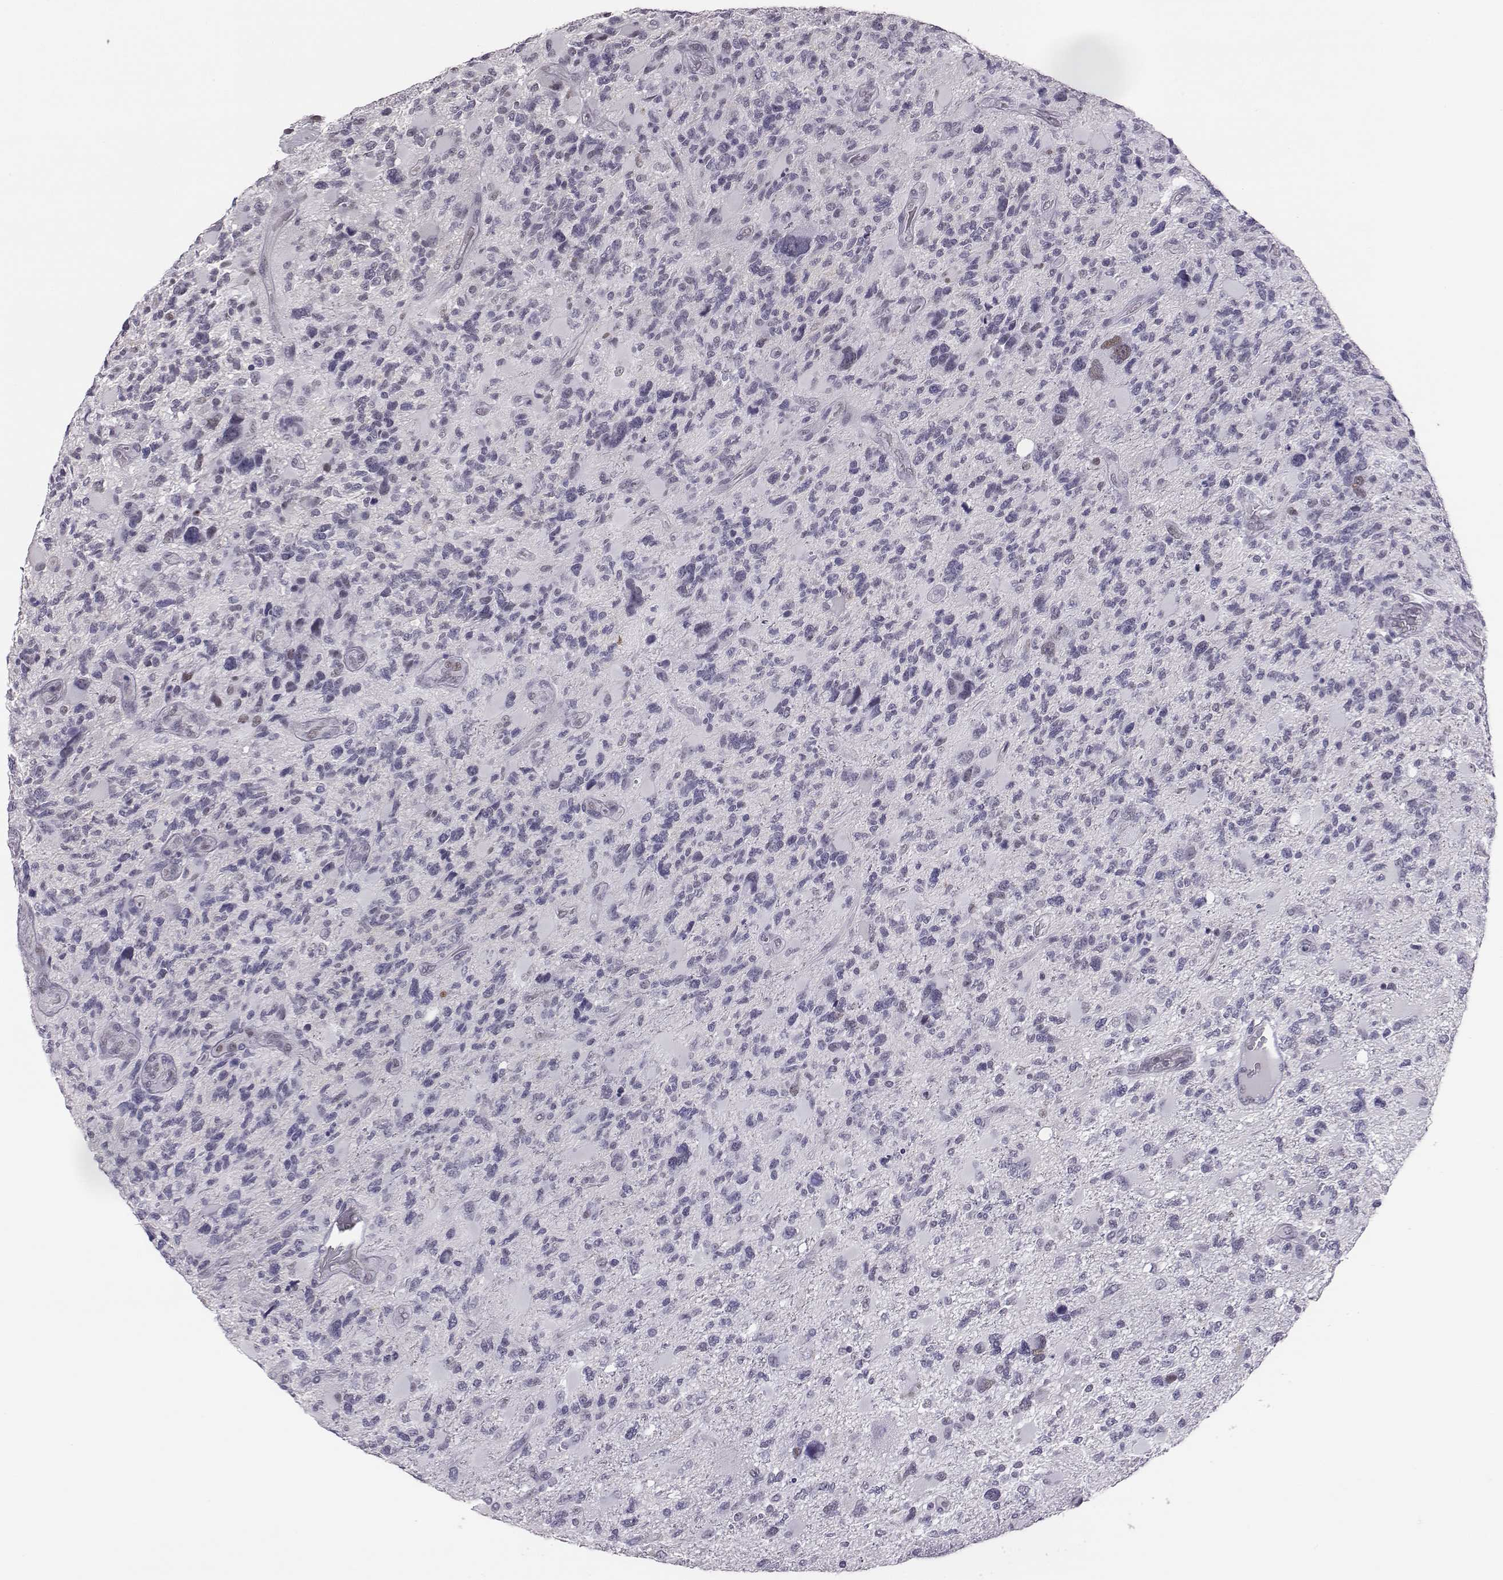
{"staining": {"intensity": "negative", "quantity": "none", "location": "none"}, "tissue": "glioma", "cell_type": "Tumor cells", "image_type": "cancer", "snomed": [{"axis": "morphology", "description": "Glioma, malignant, High grade"}, {"axis": "topography", "description": "Brain"}], "caption": "DAB immunohistochemical staining of glioma shows no significant positivity in tumor cells.", "gene": "ACOD1", "patient": {"sex": "female", "age": 71}}